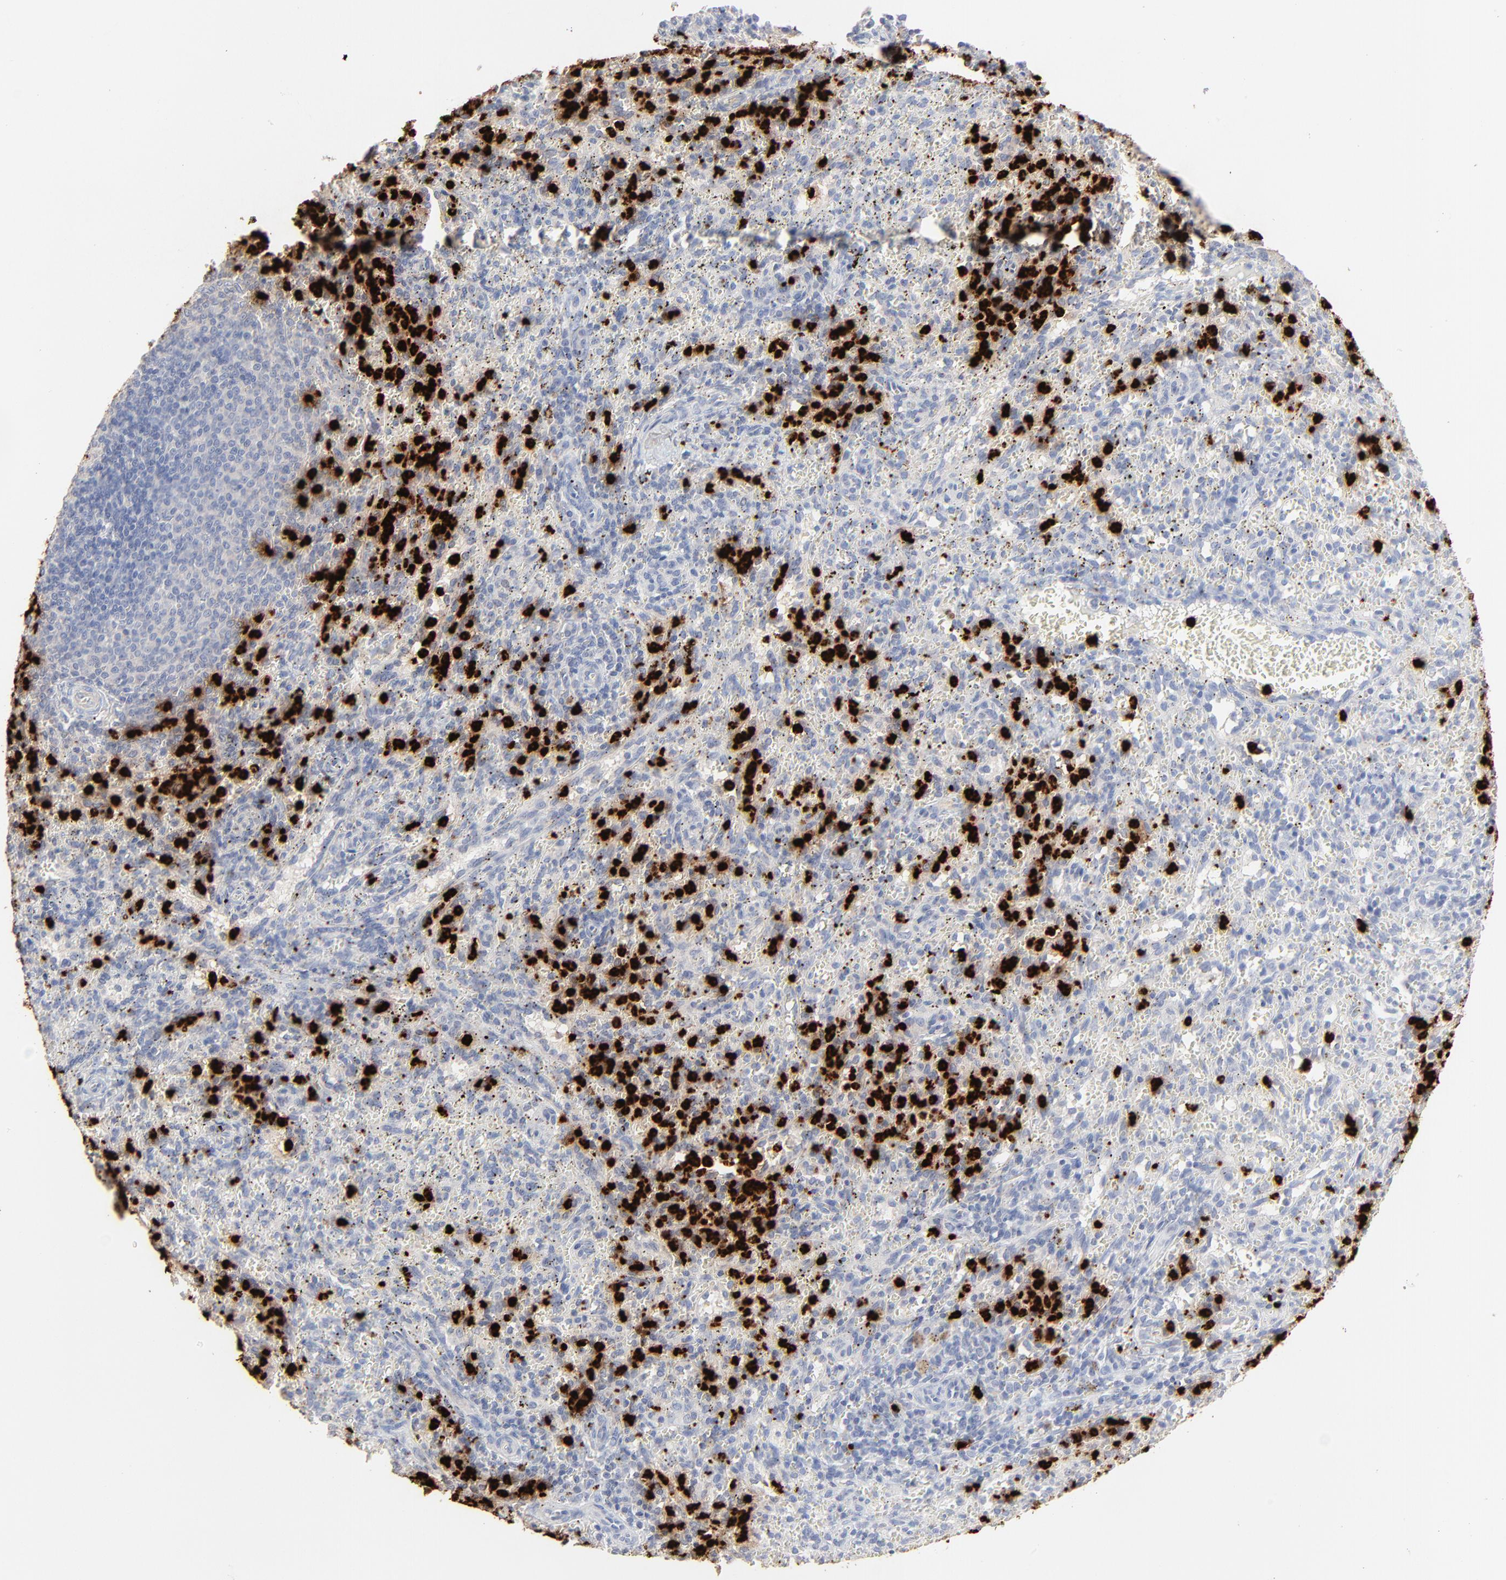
{"staining": {"intensity": "strong", "quantity": "25%-75%", "location": "cytoplasmic/membranous,nuclear"}, "tissue": "spleen", "cell_type": "Cells in red pulp", "image_type": "normal", "snomed": [{"axis": "morphology", "description": "Normal tissue, NOS"}, {"axis": "topography", "description": "Spleen"}], "caption": "Protein staining of normal spleen displays strong cytoplasmic/membranous,nuclear expression in approximately 25%-75% of cells in red pulp.", "gene": "LCN2", "patient": {"sex": "female", "age": 10}}